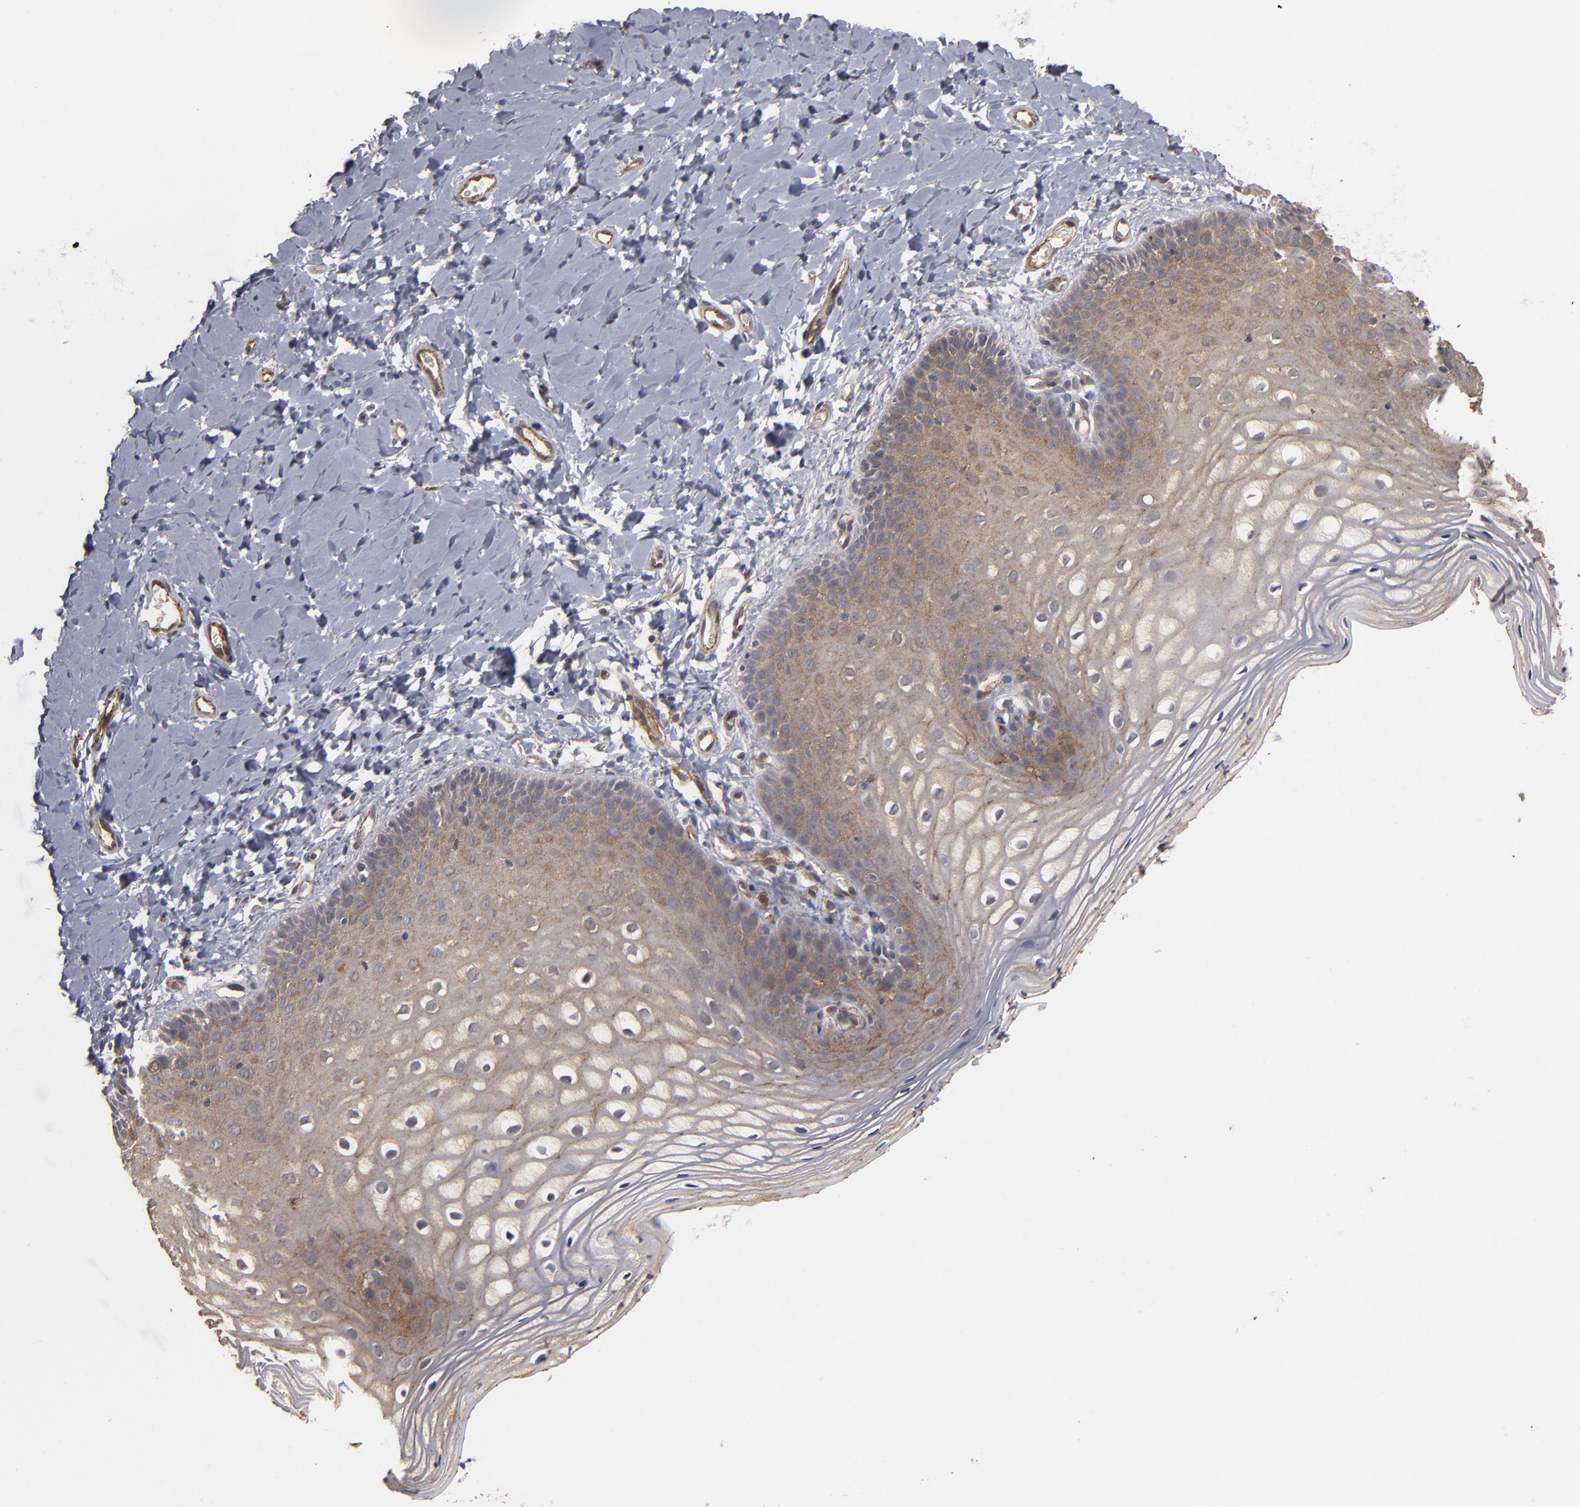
{"staining": {"intensity": "weak", "quantity": ">75%", "location": "cytoplasmic/membranous"}, "tissue": "vagina", "cell_type": "Squamous epithelial cells", "image_type": "normal", "snomed": [{"axis": "morphology", "description": "Normal tissue, NOS"}, {"axis": "topography", "description": "Vagina"}], "caption": "Immunohistochemistry of benign vagina reveals low levels of weak cytoplasmic/membranous positivity in about >75% of squamous epithelial cells. The protein is stained brown, and the nuclei are stained in blue (DAB (3,3'-diaminobenzidine) IHC with brightfield microscopy, high magnification).", "gene": "TJP1", "patient": {"sex": "female", "age": 55}}